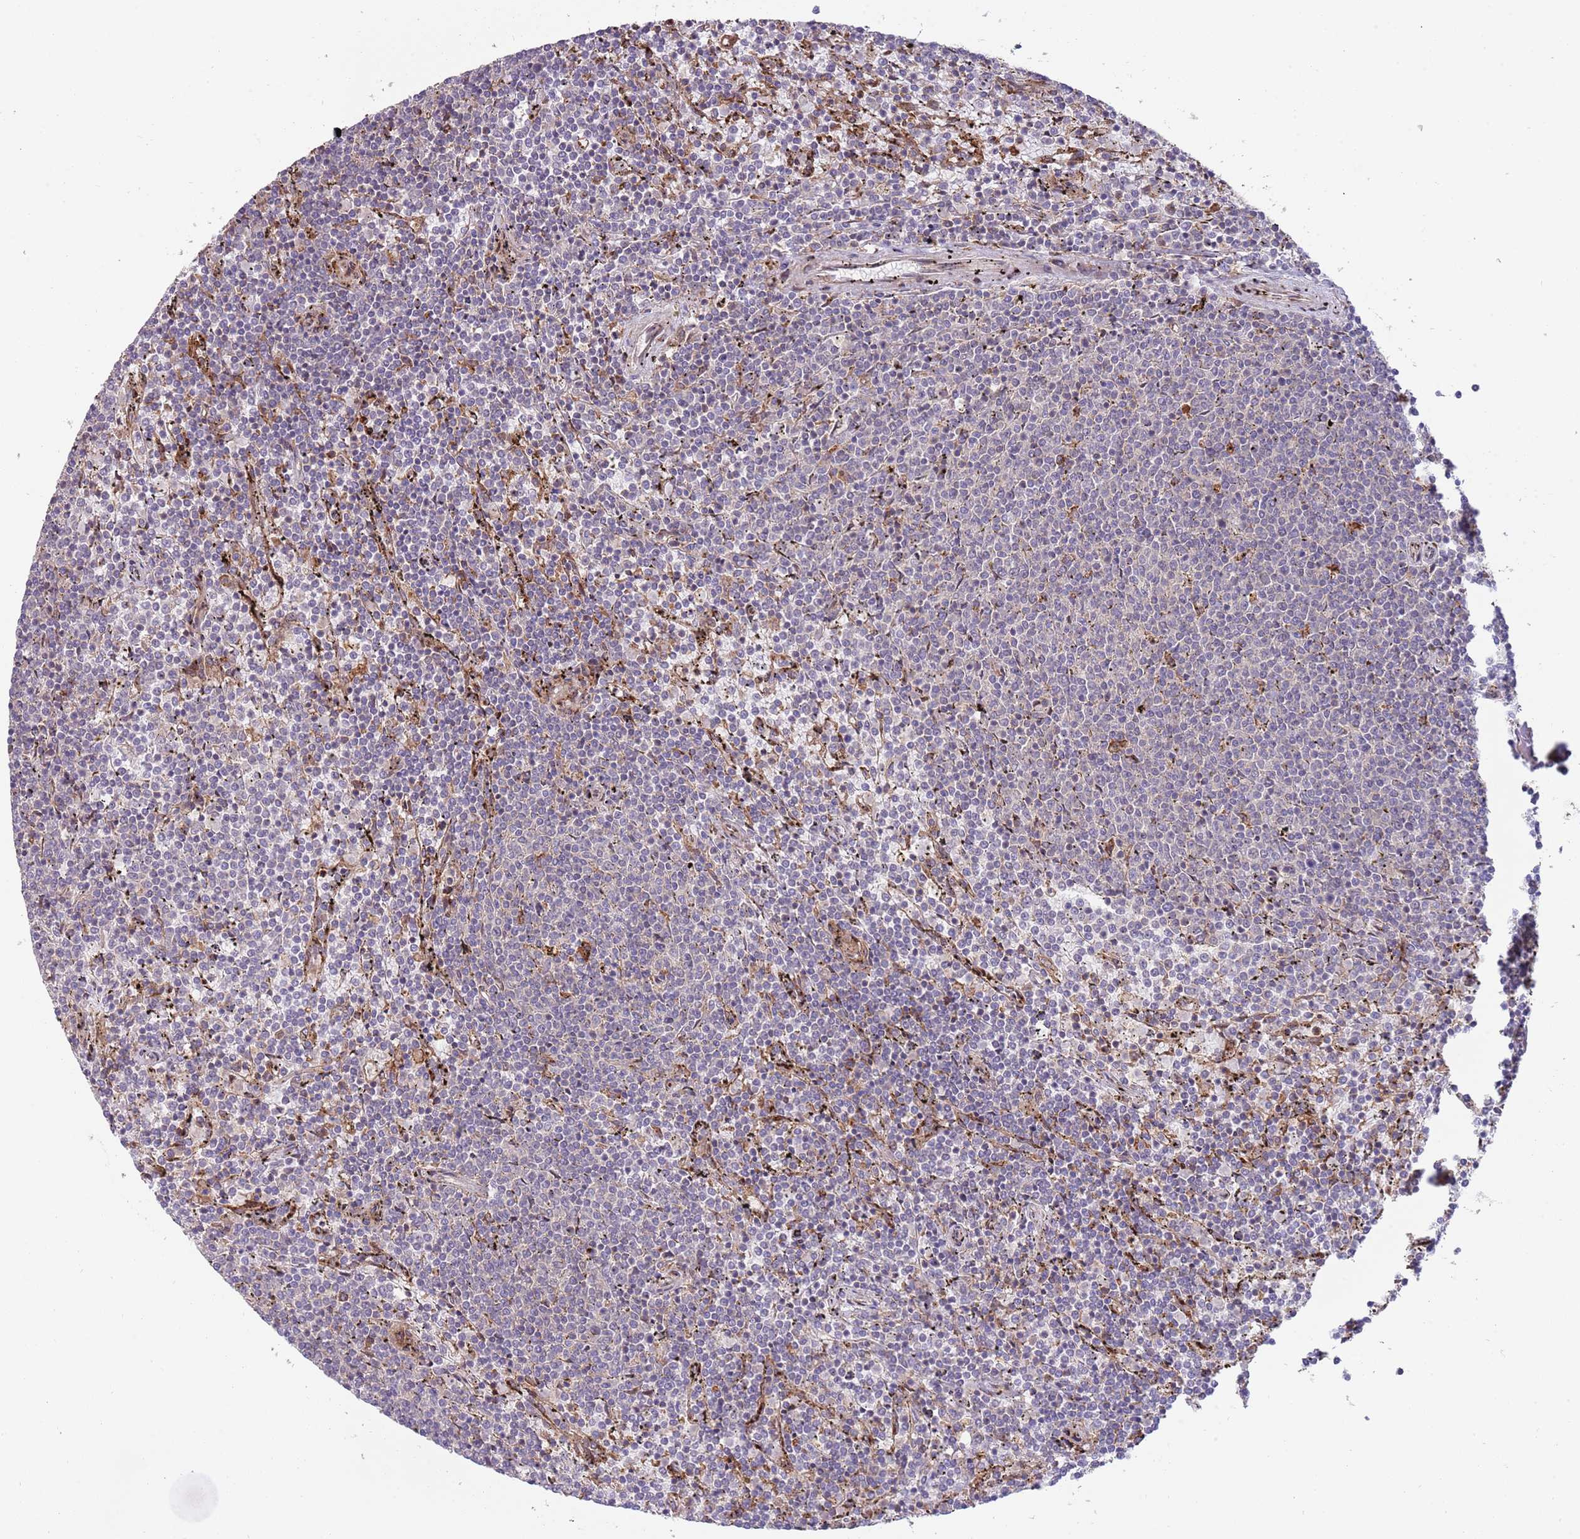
{"staining": {"intensity": "negative", "quantity": "none", "location": "none"}, "tissue": "lymphoma", "cell_type": "Tumor cells", "image_type": "cancer", "snomed": [{"axis": "morphology", "description": "Malignant lymphoma, non-Hodgkin's type, Low grade"}, {"axis": "topography", "description": "Spleen"}], "caption": "This is a image of IHC staining of lymphoma, which shows no expression in tumor cells.", "gene": "BTBD7", "patient": {"sex": "female", "age": 50}}